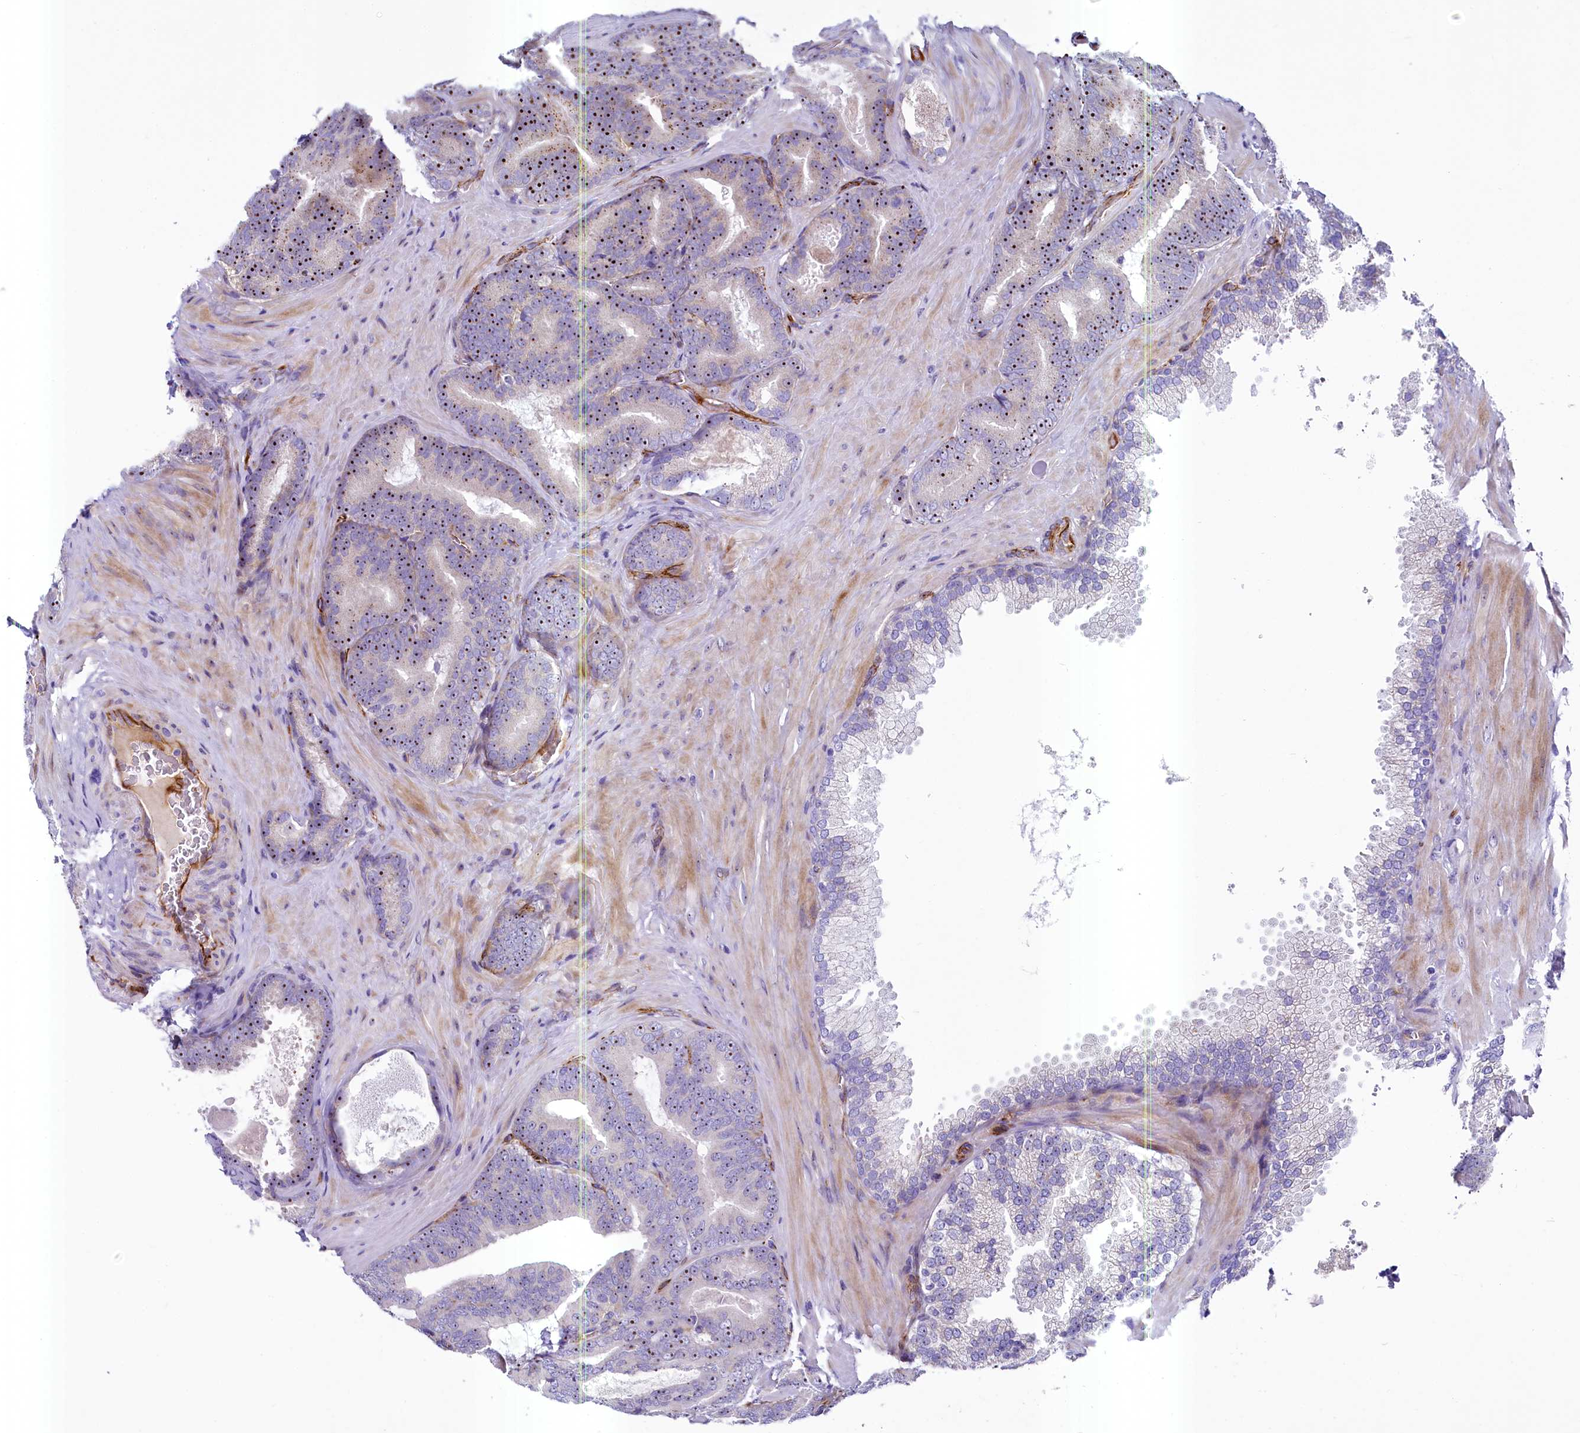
{"staining": {"intensity": "moderate", "quantity": ">75%", "location": "nuclear"}, "tissue": "prostate cancer", "cell_type": "Tumor cells", "image_type": "cancer", "snomed": [{"axis": "morphology", "description": "Adenocarcinoma, High grade"}, {"axis": "topography", "description": "Prostate"}], "caption": "Immunohistochemical staining of prostate high-grade adenocarcinoma shows moderate nuclear protein expression in approximately >75% of tumor cells.", "gene": "SH3TC2", "patient": {"sex": "male", "age": 66}}